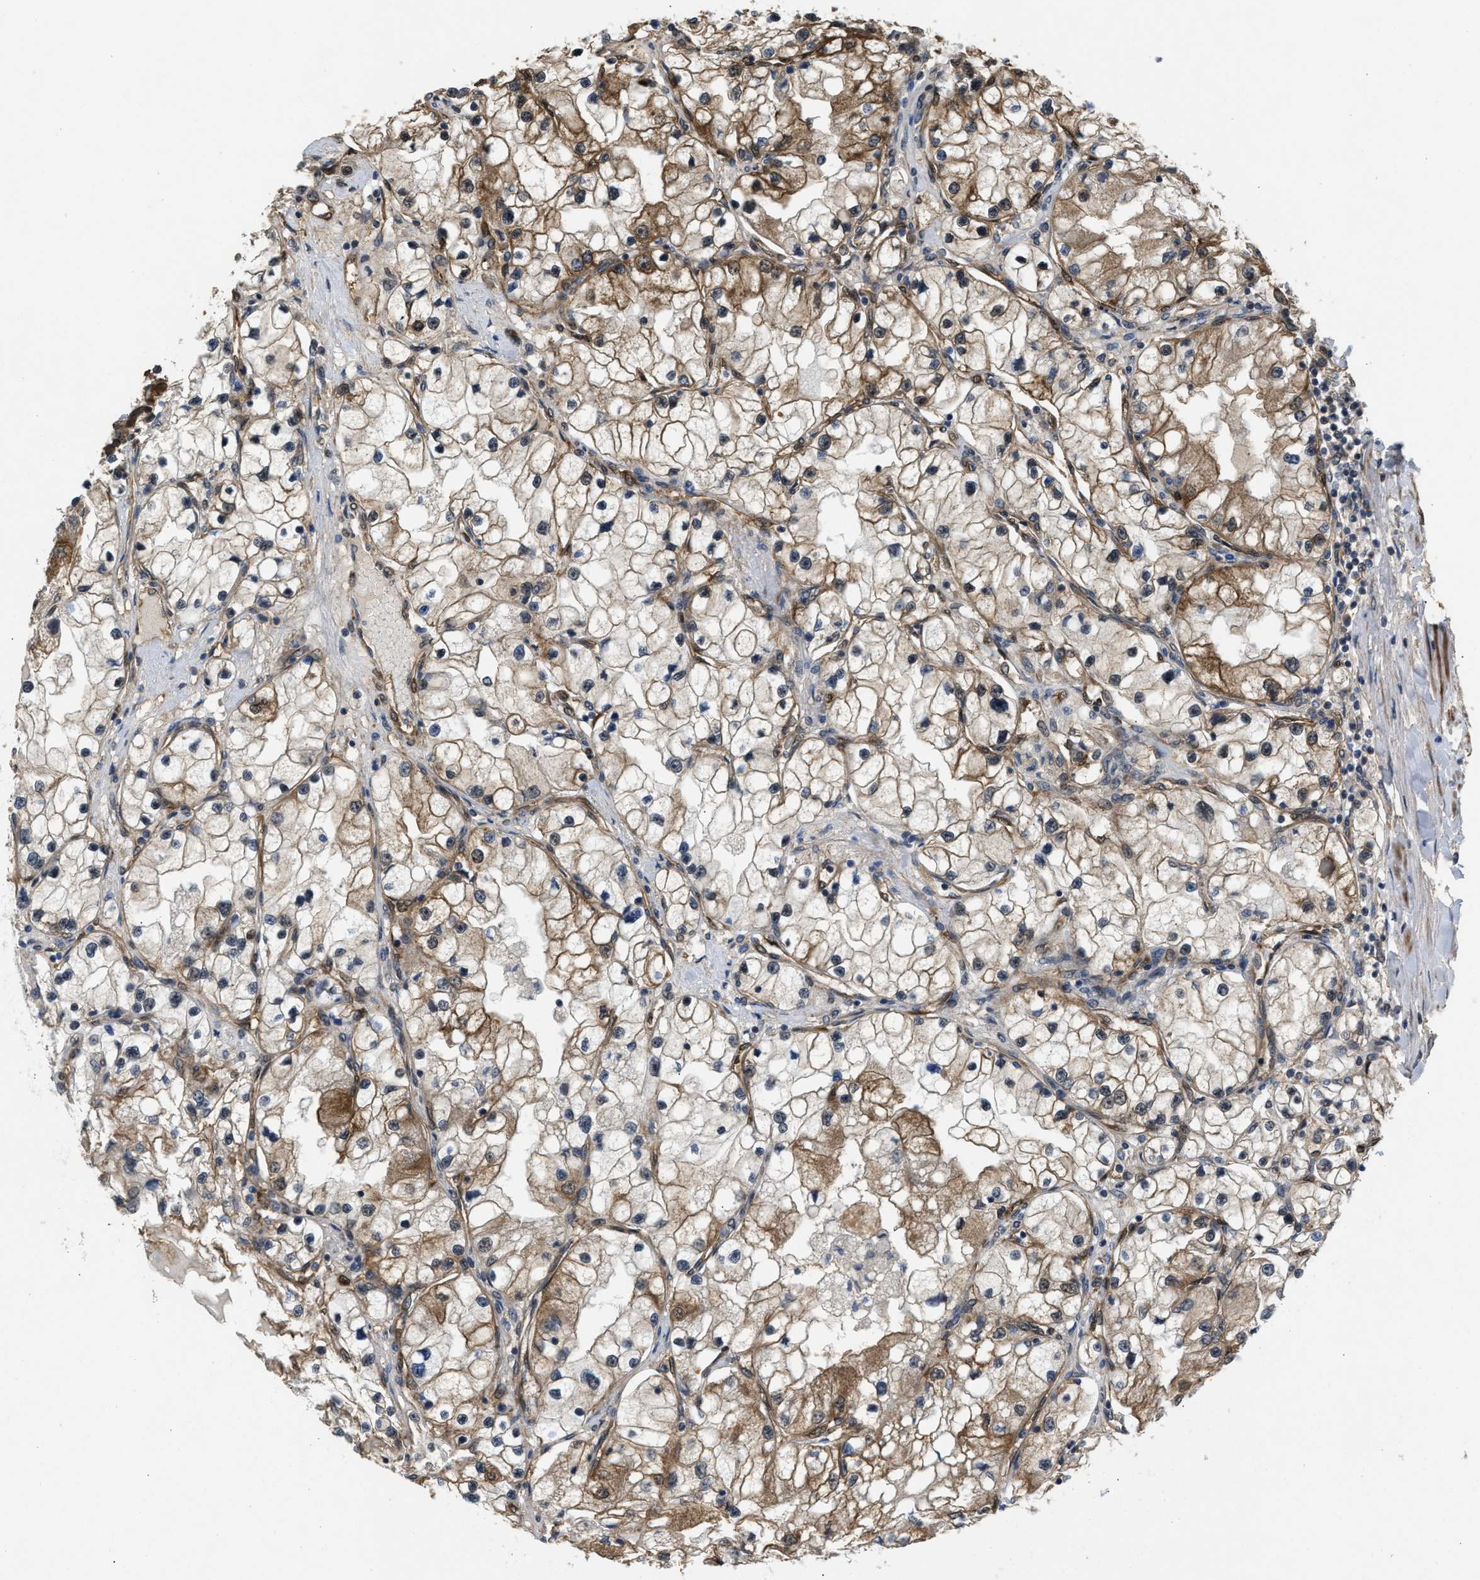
{"staining": {"intensity": "moderate", "quantity": ">75%", "location": "cytoplasmic/membranous"}, "tissue": "renal cancer", "cell_type": "Tumor cells", "image_type": "cancer", "snomed": [{"axis": "morphology", "description": "Adenocarcinoma, NOS"}, {"axis": "topography", "description": "Kidney"}], "caption": "Protein staining of adenocarcinoma (renal) tissue reveals moderate cytoplasmic/membranous positivity in approximately >75% of tumor cells.", "gene": "BAG3", "patient": {"sex": "male", "age": 68}}